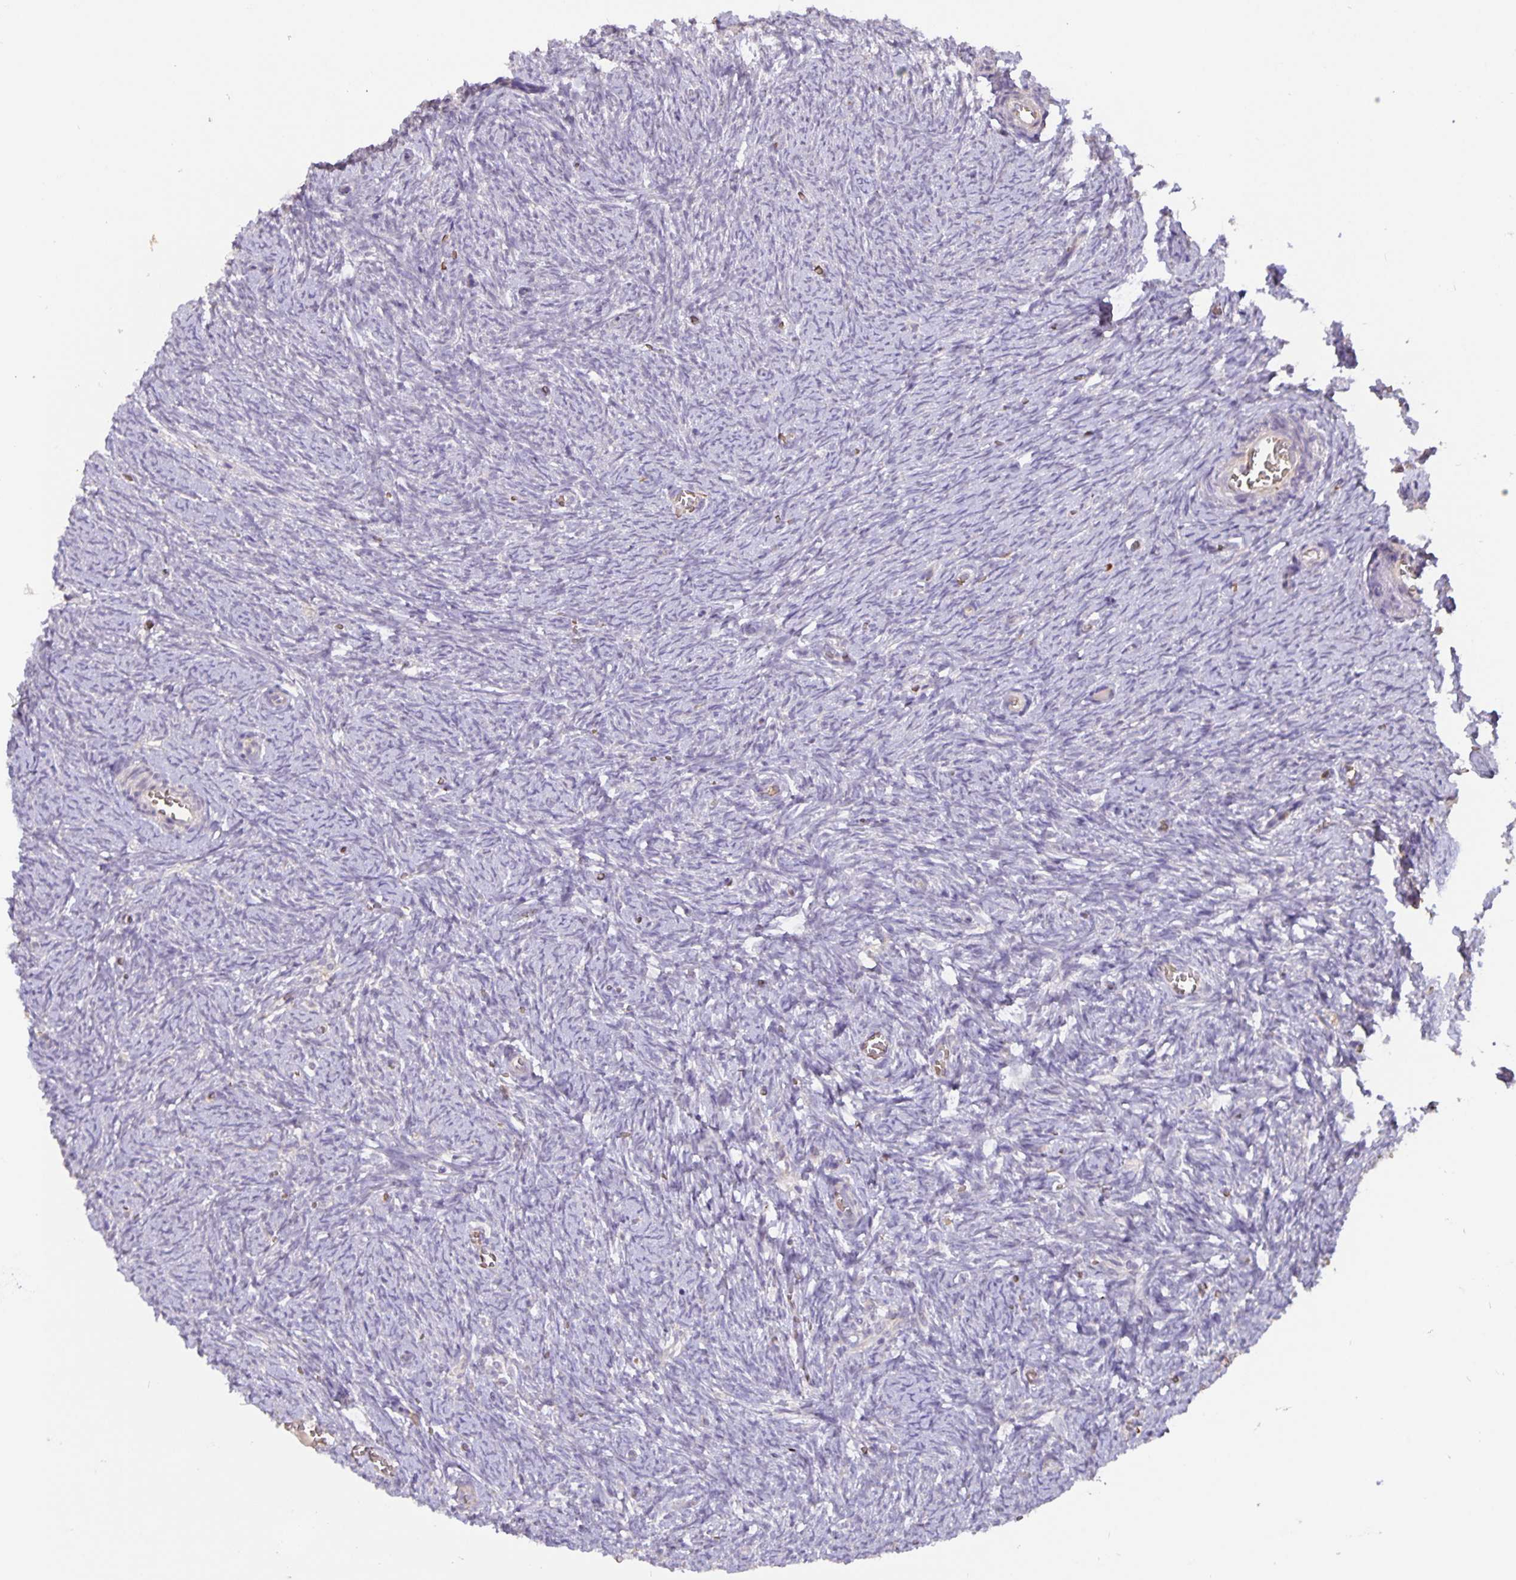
{"staining": {"intensity": "negative", "quantity": "none", "location": "none"}, "tissue": "ovary", "cell_type": "Ovarian stroma cells", "image_type": "normal", "snomed": [{"axis": "morphology", "description": "Normal tissue, NOS"}, {"axis": "topography", "description": "Ovary"}], "caption": "DAB (3,3'-diaminobenzidine) immunohistochemical staining of normal ovary shows no significant staining in ovarian stroma cells. (Immunohistochemistry (ihc), brightfield microscopy, high magnification).", "gene": "TMEM71", "patient": {"sex": "female", "age": 41}}